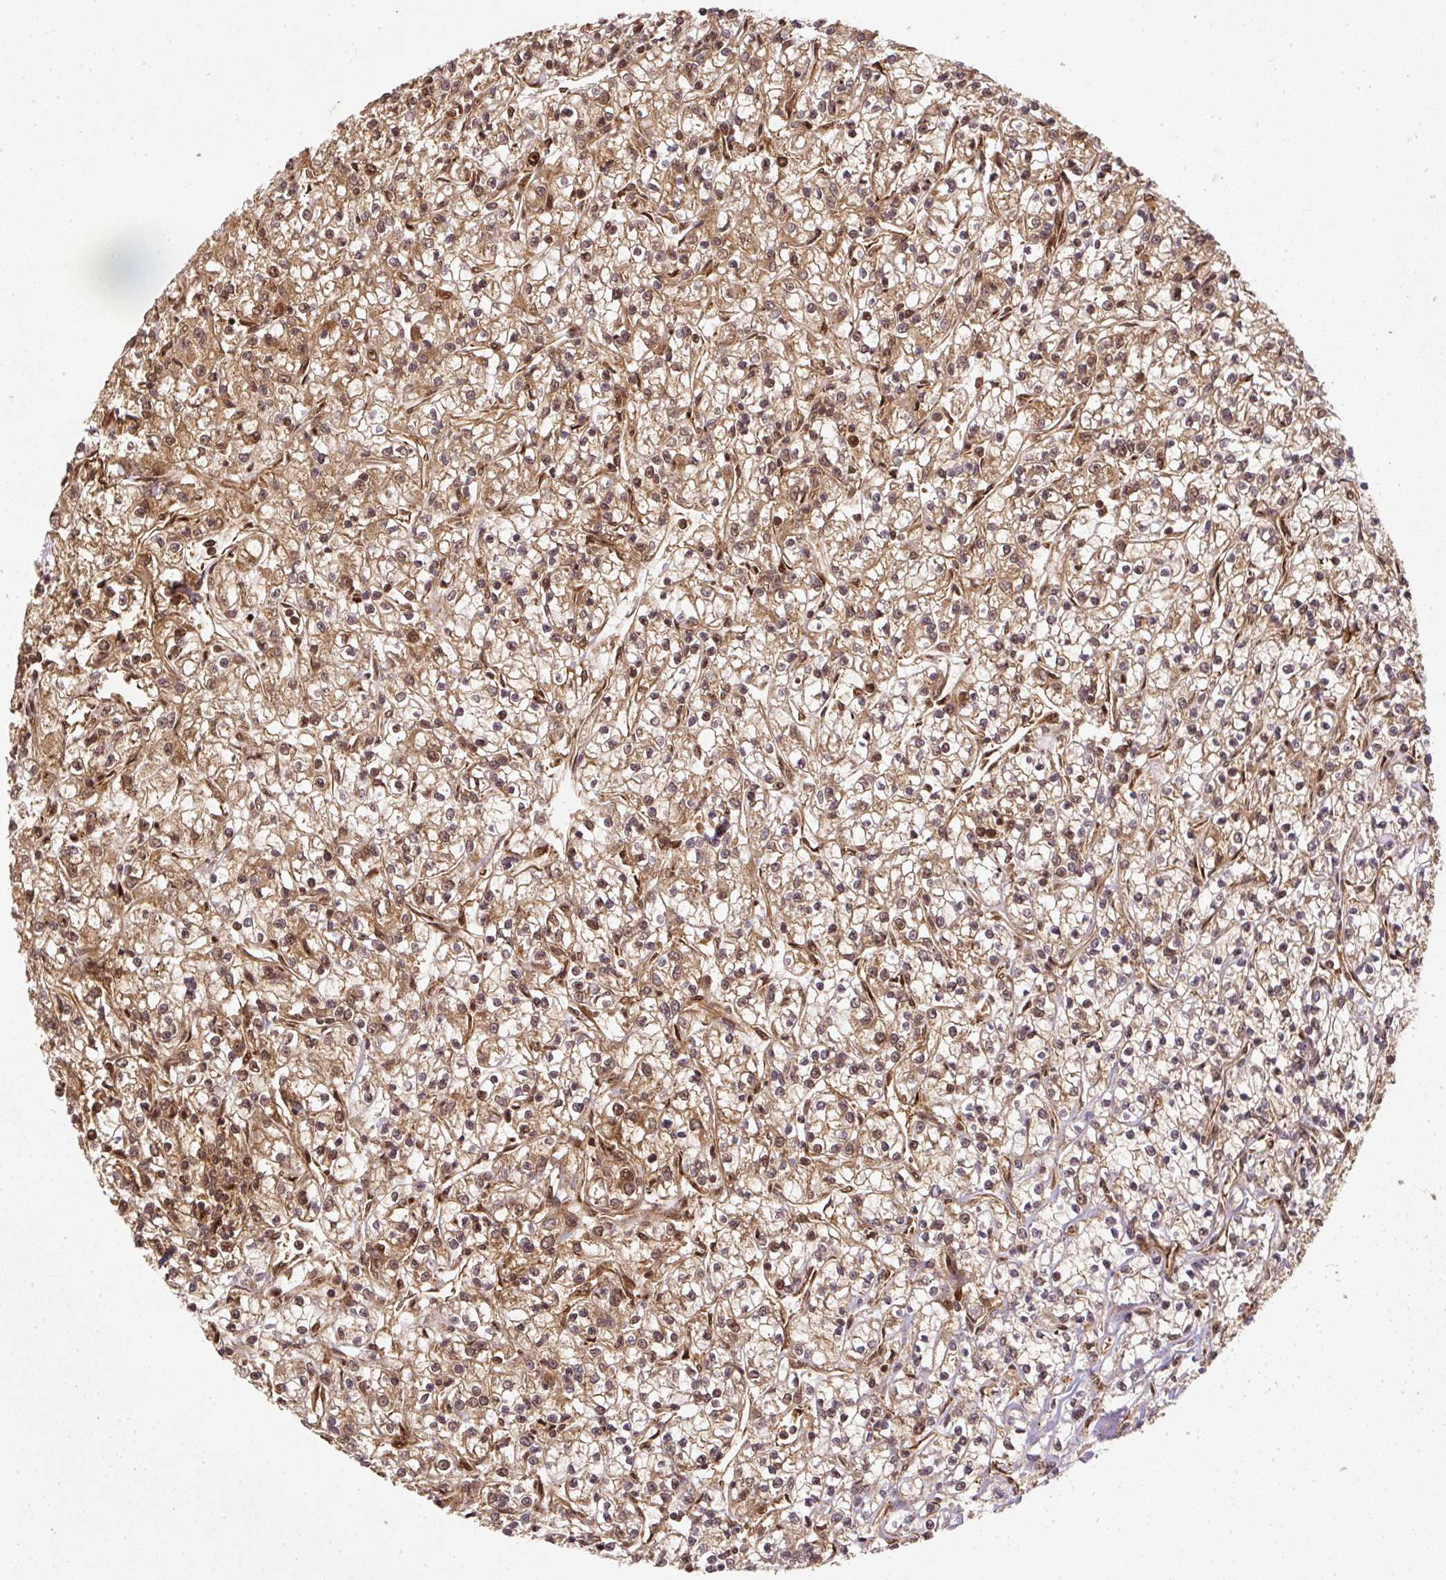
{"staining": {"intensity": "moderate", "quantity": ">75%", "location": "cytoplasmic/membranous,nuclear"}, "tissue": "renal cancer", "cell_type": "Tumor cells", "image_type": "cancer", "snomed": [{"axis": "morphology", "description": "Adenocarcinoma, NOS"}, {"axis": "topography", "description": "Kidney"}], "caption": "The micrograph displays immunohistochemical staining of adenocarcinoma (renal). There is moderate cytoplasmic/membranous and nuclear expression is present in approximately >75% of tumor cells.", "gene": "PSMD1", "patient": {"sex": "female", "age": 59}}